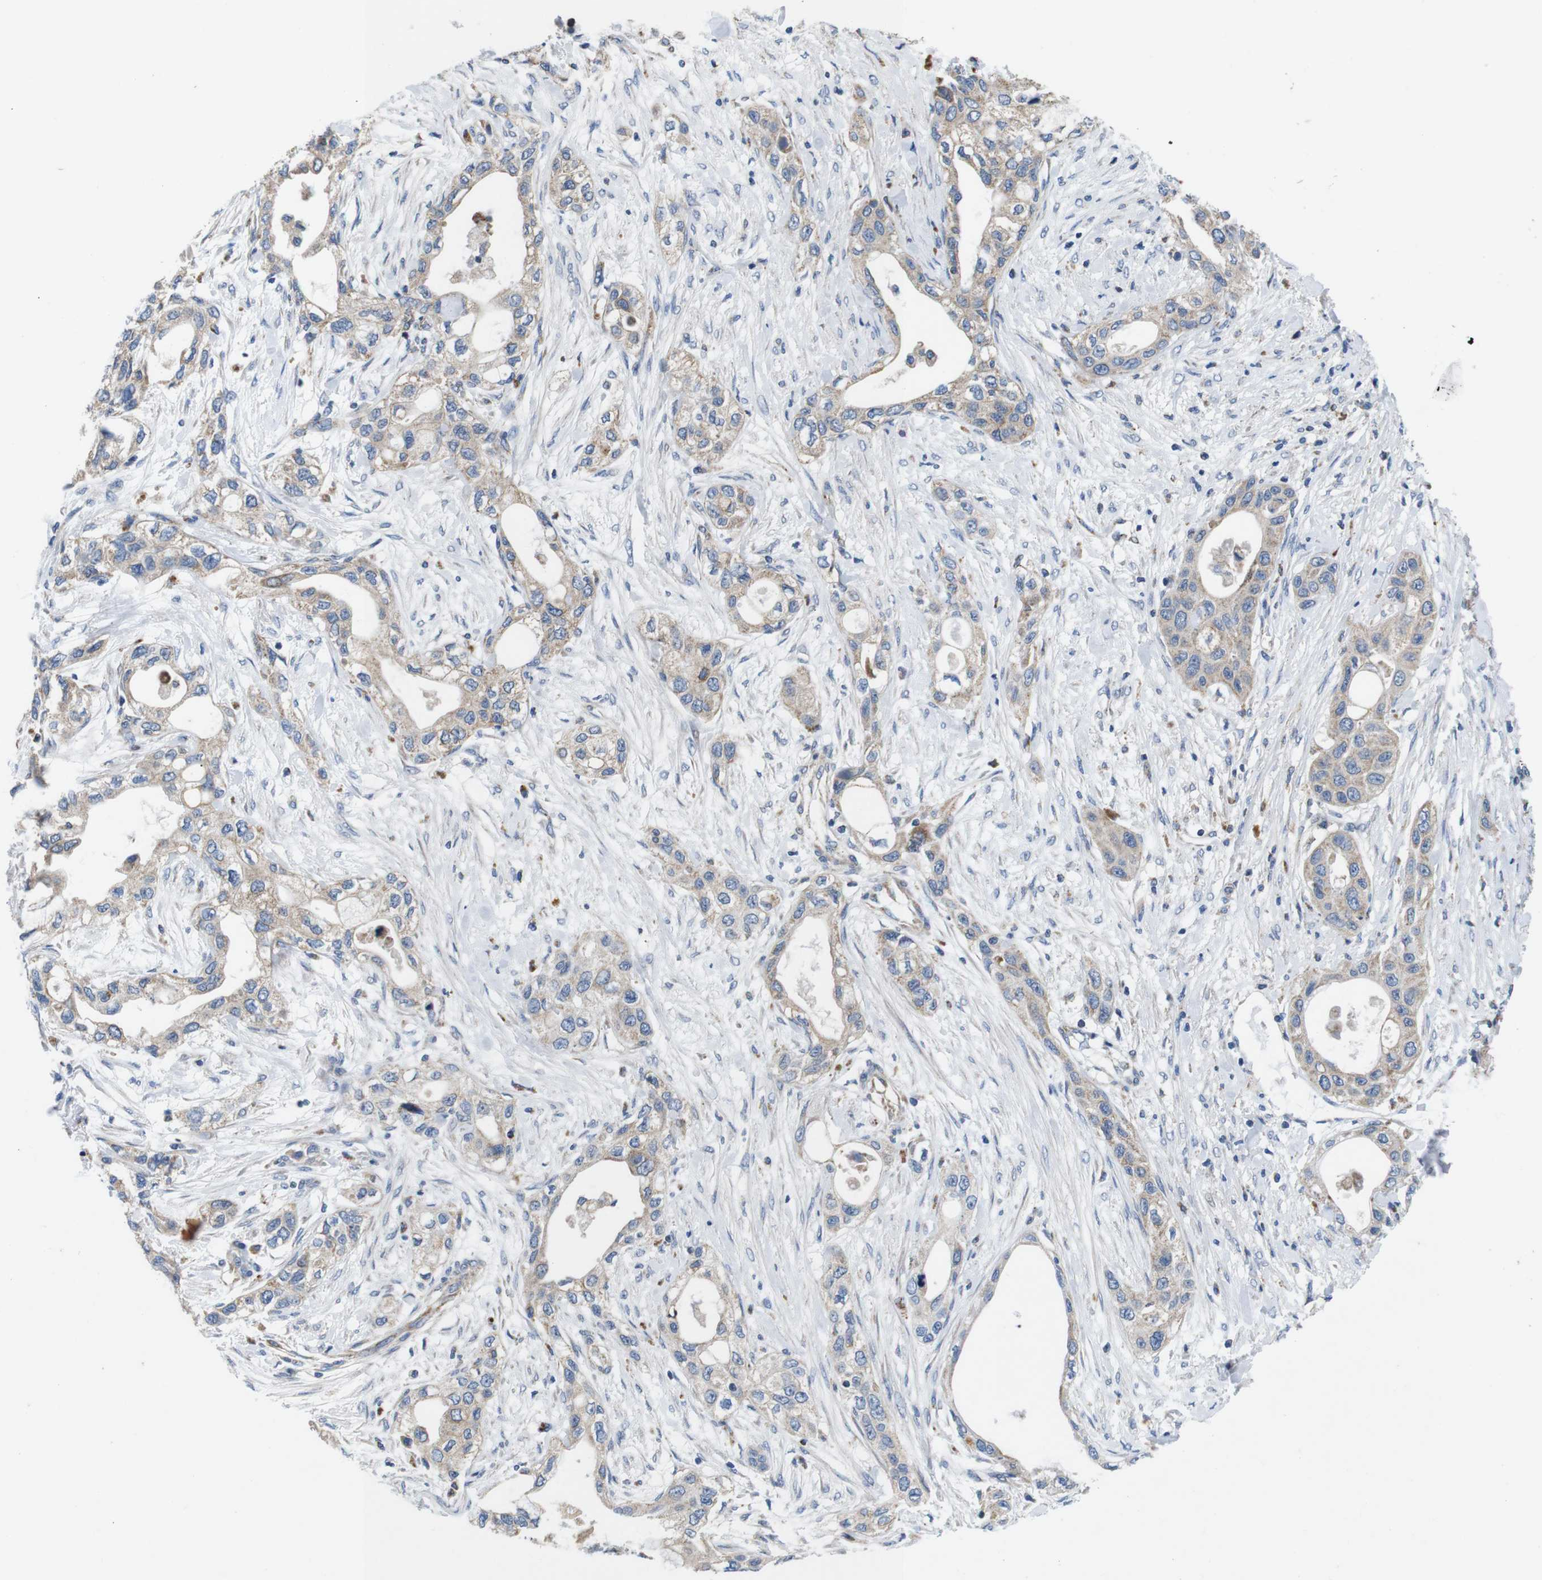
{"staining": {"intensity": "weak", "quantity": ">75%", "location": "cytoplasmic/membranous"}, "tissue": "pancreatic cancer", "cell_type": "Tumor cells", "image_type": "cancer", "snomed": [{"axis": "morphology", "description": "Adenocarcinoma, NOS"}, {"axis": "topography", "description": "Pancreas"}], "caption": "Immunohistochemistry (IHC) of pancreatic cancer (adenocarcinoma) demonstrates low levels of weak cytoplasmic/membranous expression in about >75% of tumor cells.", "gene": "F2RL1", "patient": {"sex": "female", "age": 70}}